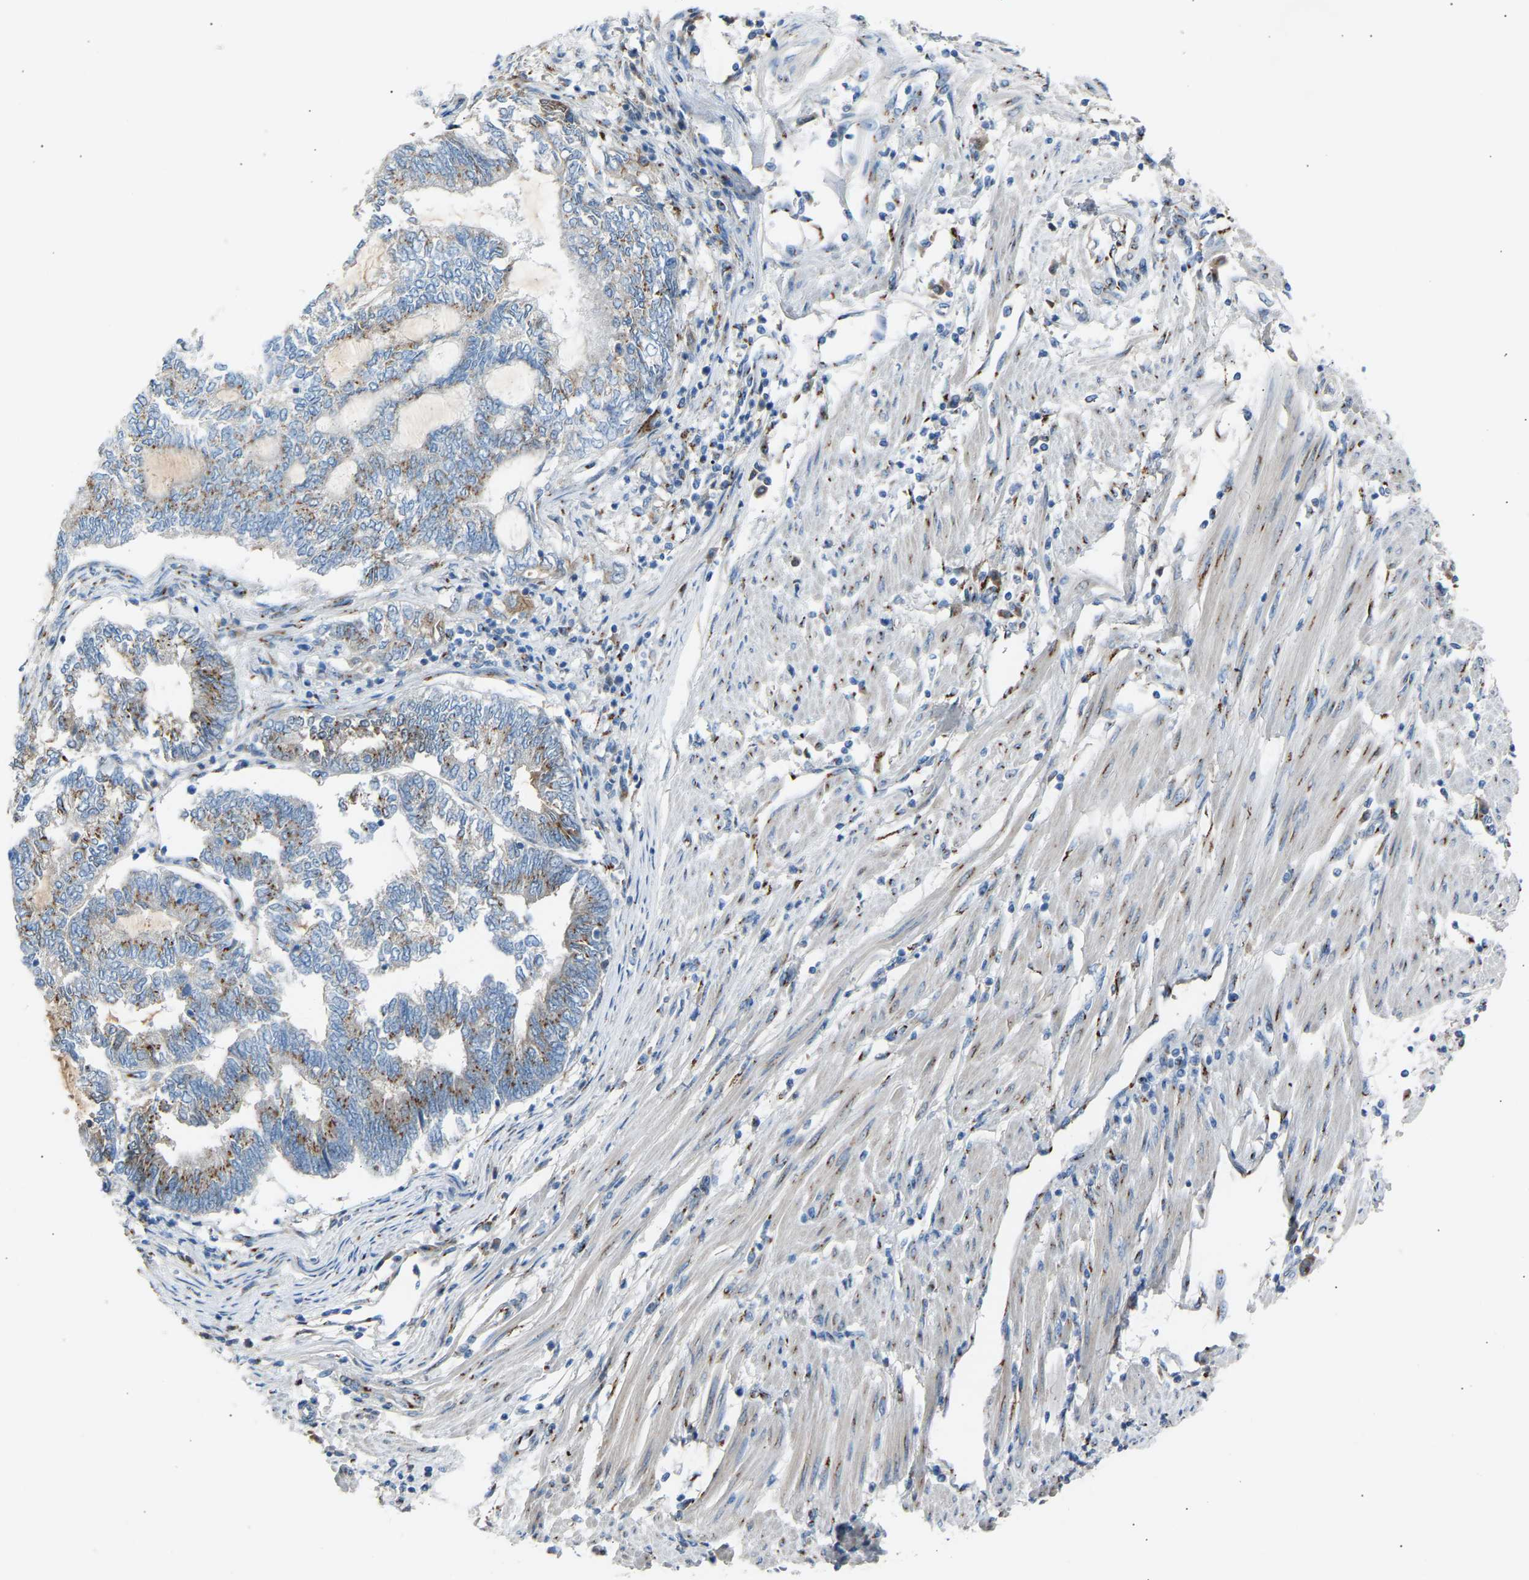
{"staining": {"intensity": "moderate", "quantity": ">75%", "location": "cytoplasmic/membranous"}, "tissue": "endometrial cancer", "cell_type": "Tumor cells", "image_type": "cancer", "snomed": [{"axis": "morphology", "description": "Adenocarcinoma, NOS"}, {"axis": "topography", "description": "Uterus"}, {"axis": "topography", "description": "Endometrium"}], "caption": "Immunohistochemical staining of adenocarcinoma (endometrial) demonstrates medium levels of moderate cytoplasmic/membranous protein expression in about >75% of tumor cells.", "gene": "CYREN", "patient": {"sex": "female", "age": 70}}